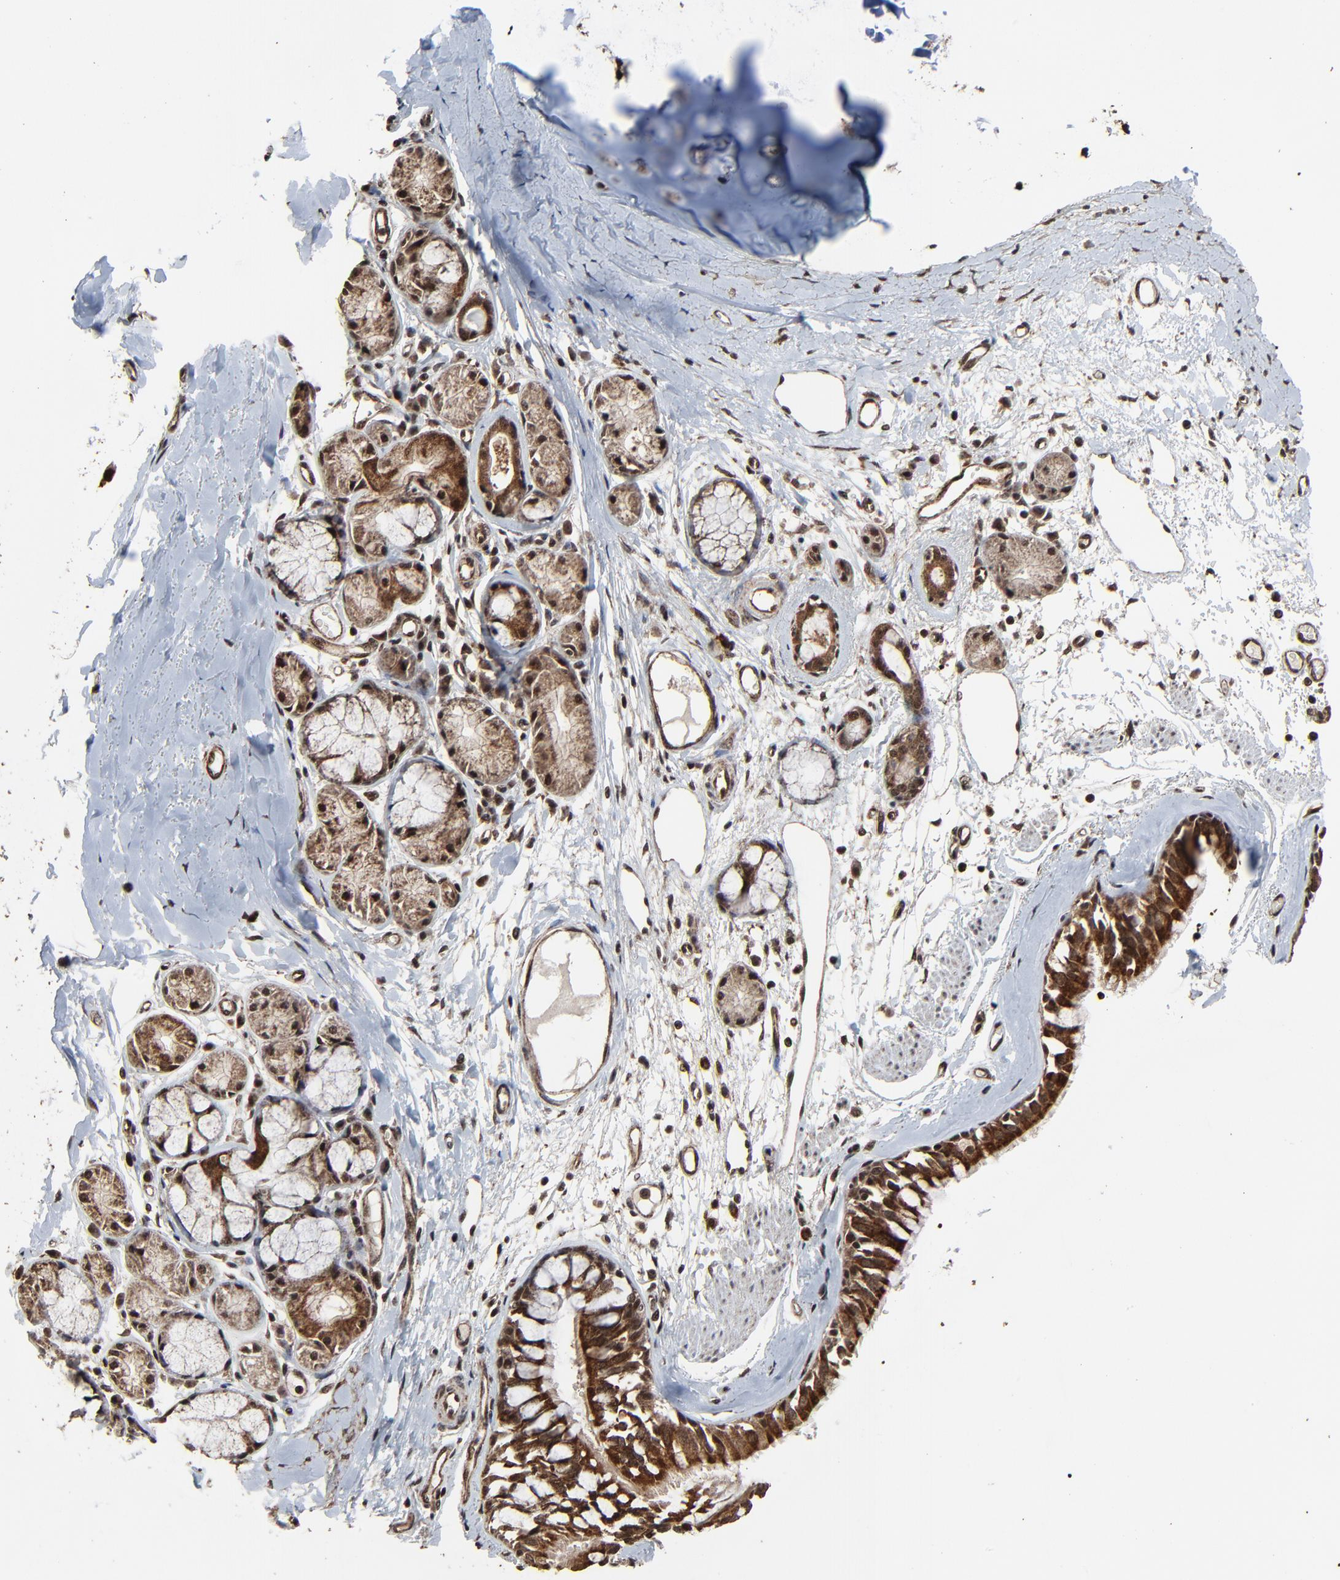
{"staining": {"intensity": "strong", "quantity": ">75%", "location": "cytoplasmic/membranous,nuclear"}, "tissue": "bronchus", "cell_type": "Respiratory epithelial cells", "image_type": "normal", "snomed": [{"axis": "morphology", "description": "Normal tissue, NOS"}, {"axis": "topography", "description": "Bronchus"}, {"axis": "topography", "description": "Lung"}], "caption": "DAB immunohistochemical staining of normal bronchus reveals strong cytoplasmic/membranous,nuclear protein staining in about >75% of respiratory epithelial cells.", "gene": "RHOJ", "patient": {"sex": "female", "age": 56}}